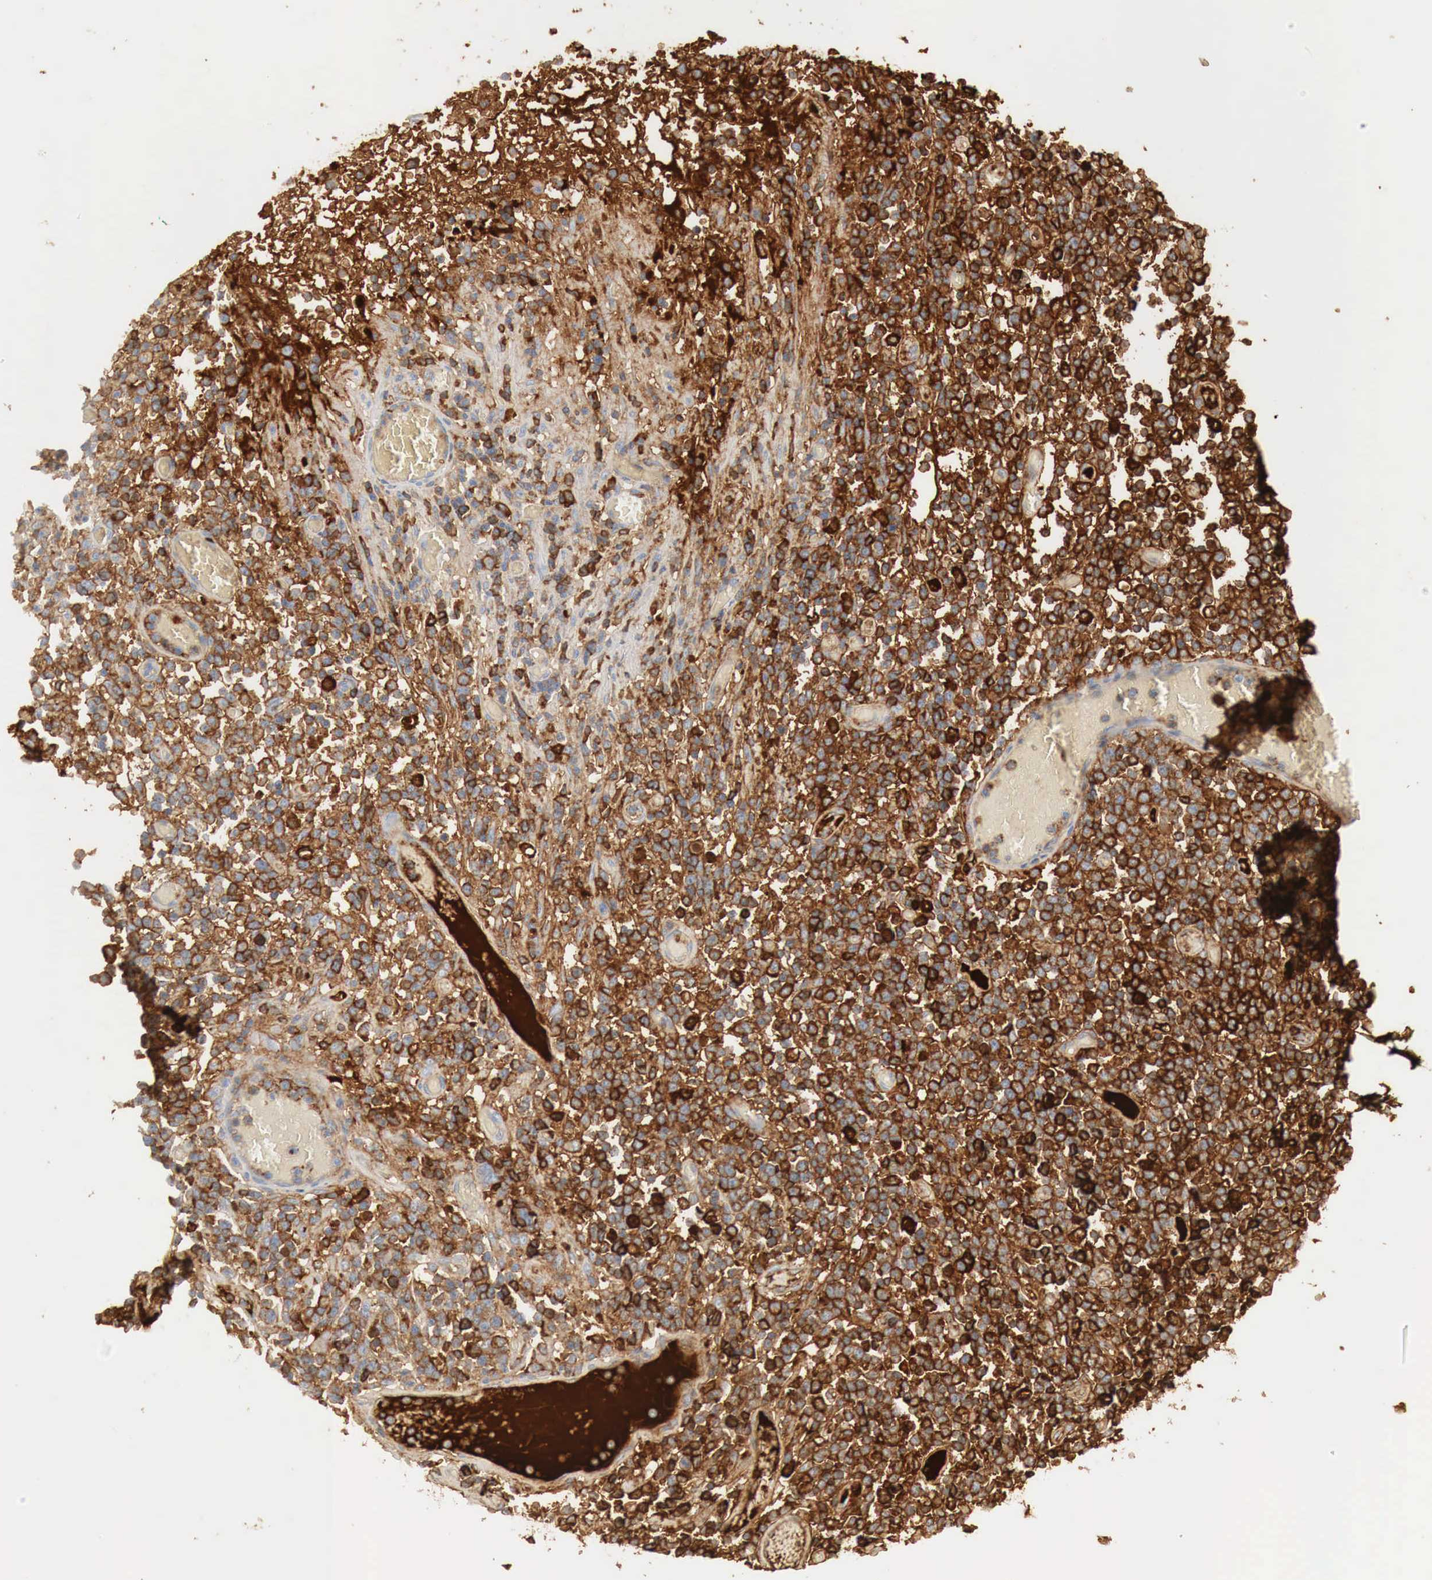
{"staining": {"intensity": "strong", "quantity": ">75%", "location": "cytoplasmic/membranous"}, "tissue": "lymphoma", "cell_type": "Tumor cells", "image_type": "cancer", "snomed": [{"axis": "morphology", "description": "Malignant lymphoma, non-Hodgkin's type, High grade"}, {"axis": "topography", "description": "Colon"}], "caption": "This is an image of immunohistochemistry staining of high-grade malignant lymphoma, non-Hodgkin's type, which shows strong positivity in the cytoplasmic/membranous of tumor cells.", "gene": "IGLC3", "patient": {"sex": "male", "age": 82}}